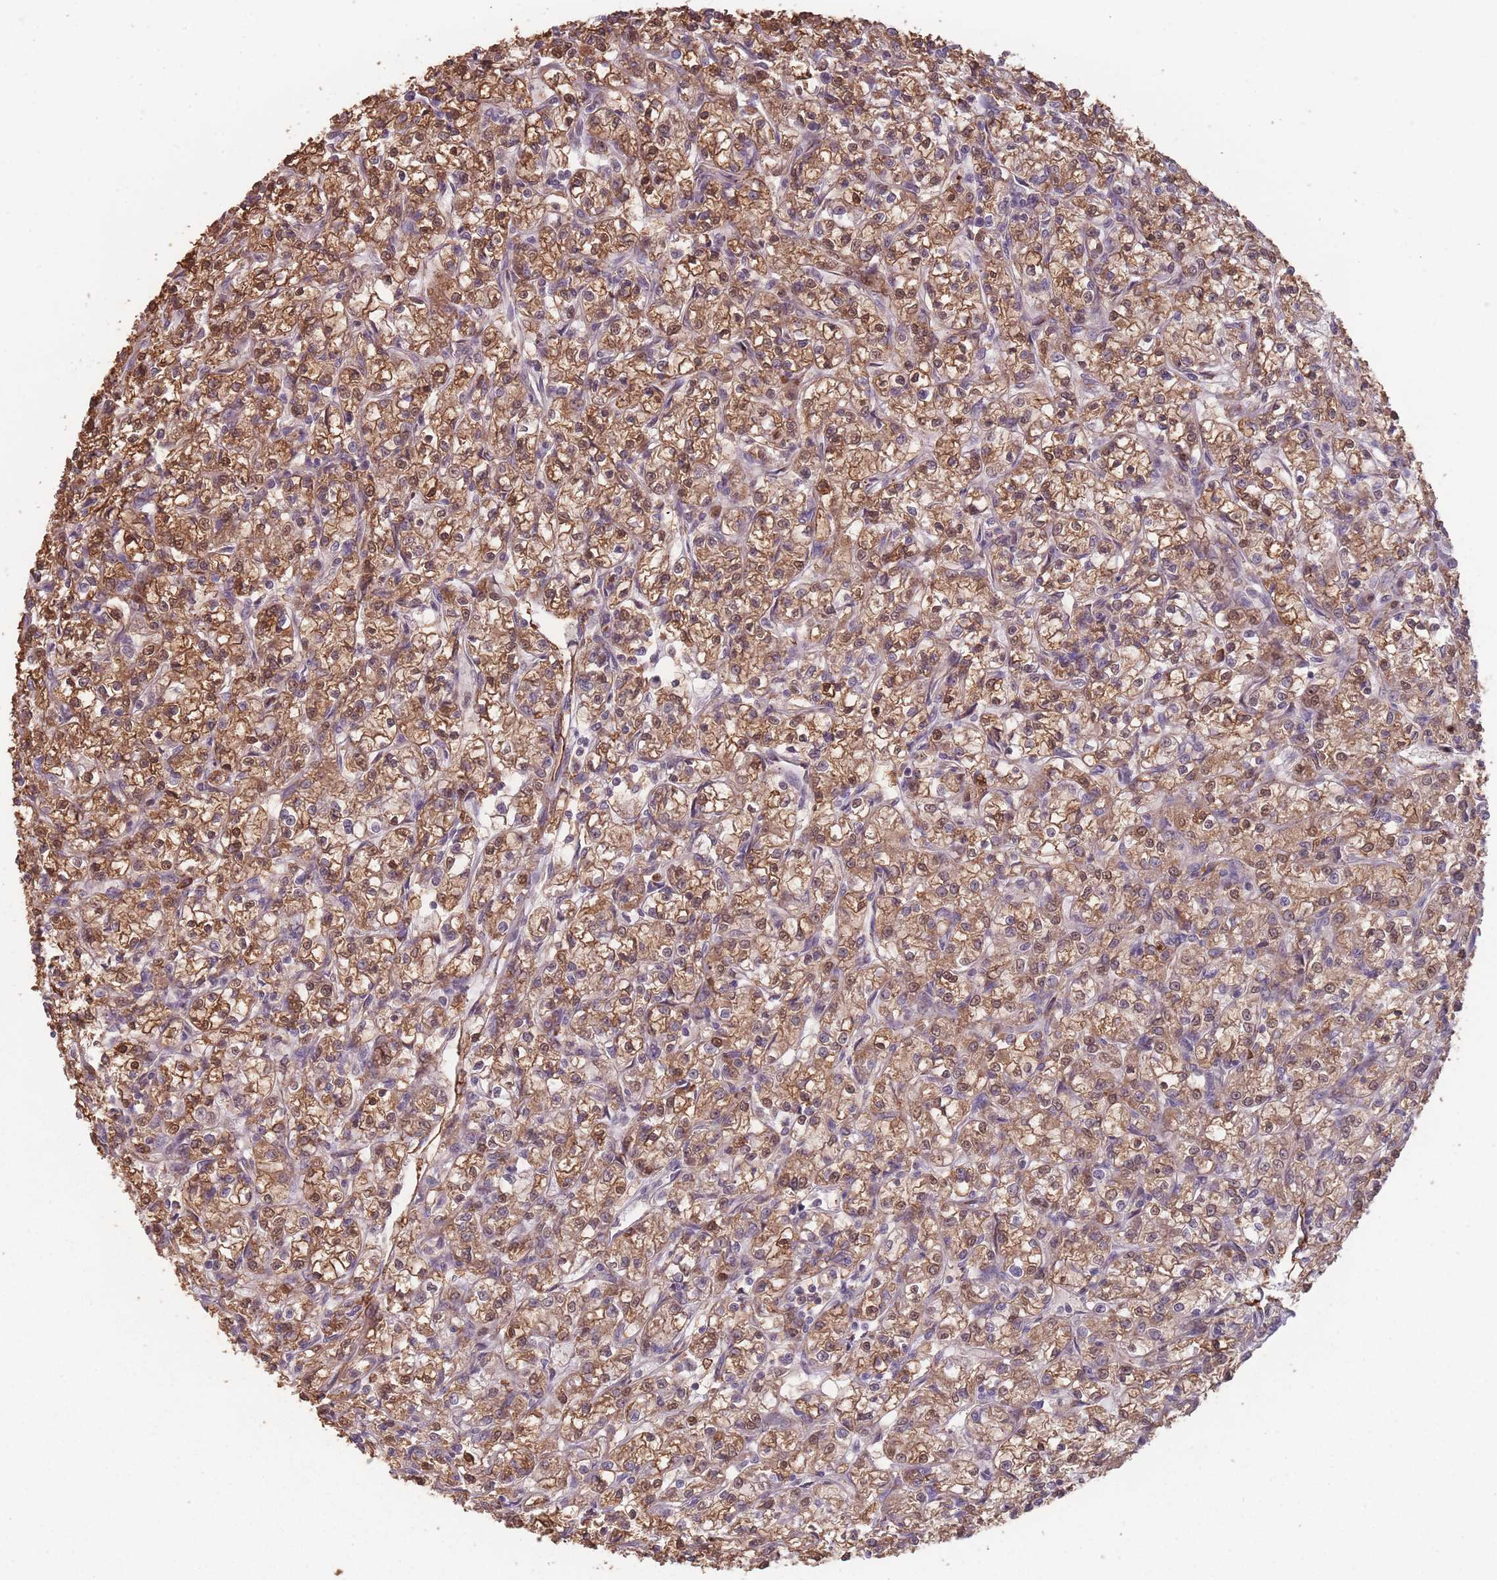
{"staining": {"intensity": "moderate", "quantity": ">75%", "location": "cytoplasmic/membranous,nuclear"}, "tissue": "renal cancer", "cell_type": "Tumor cells", "image_type": "cancer", "snomed": [{"axis": "morphology", "description": "Adenocarcinoma, NOS"}, {"axis": "topography", "description": "Kidney"}], "caption": "Approximately >75% of tumor cells in human renal adenocarcinoma demonstrate moderate cytoplasmic/membranous and nuclear protein staining as visualized by brown immunohistochemical staining.", "gene": "SANBR", "patient": {"sex": "female", "age": 59}}